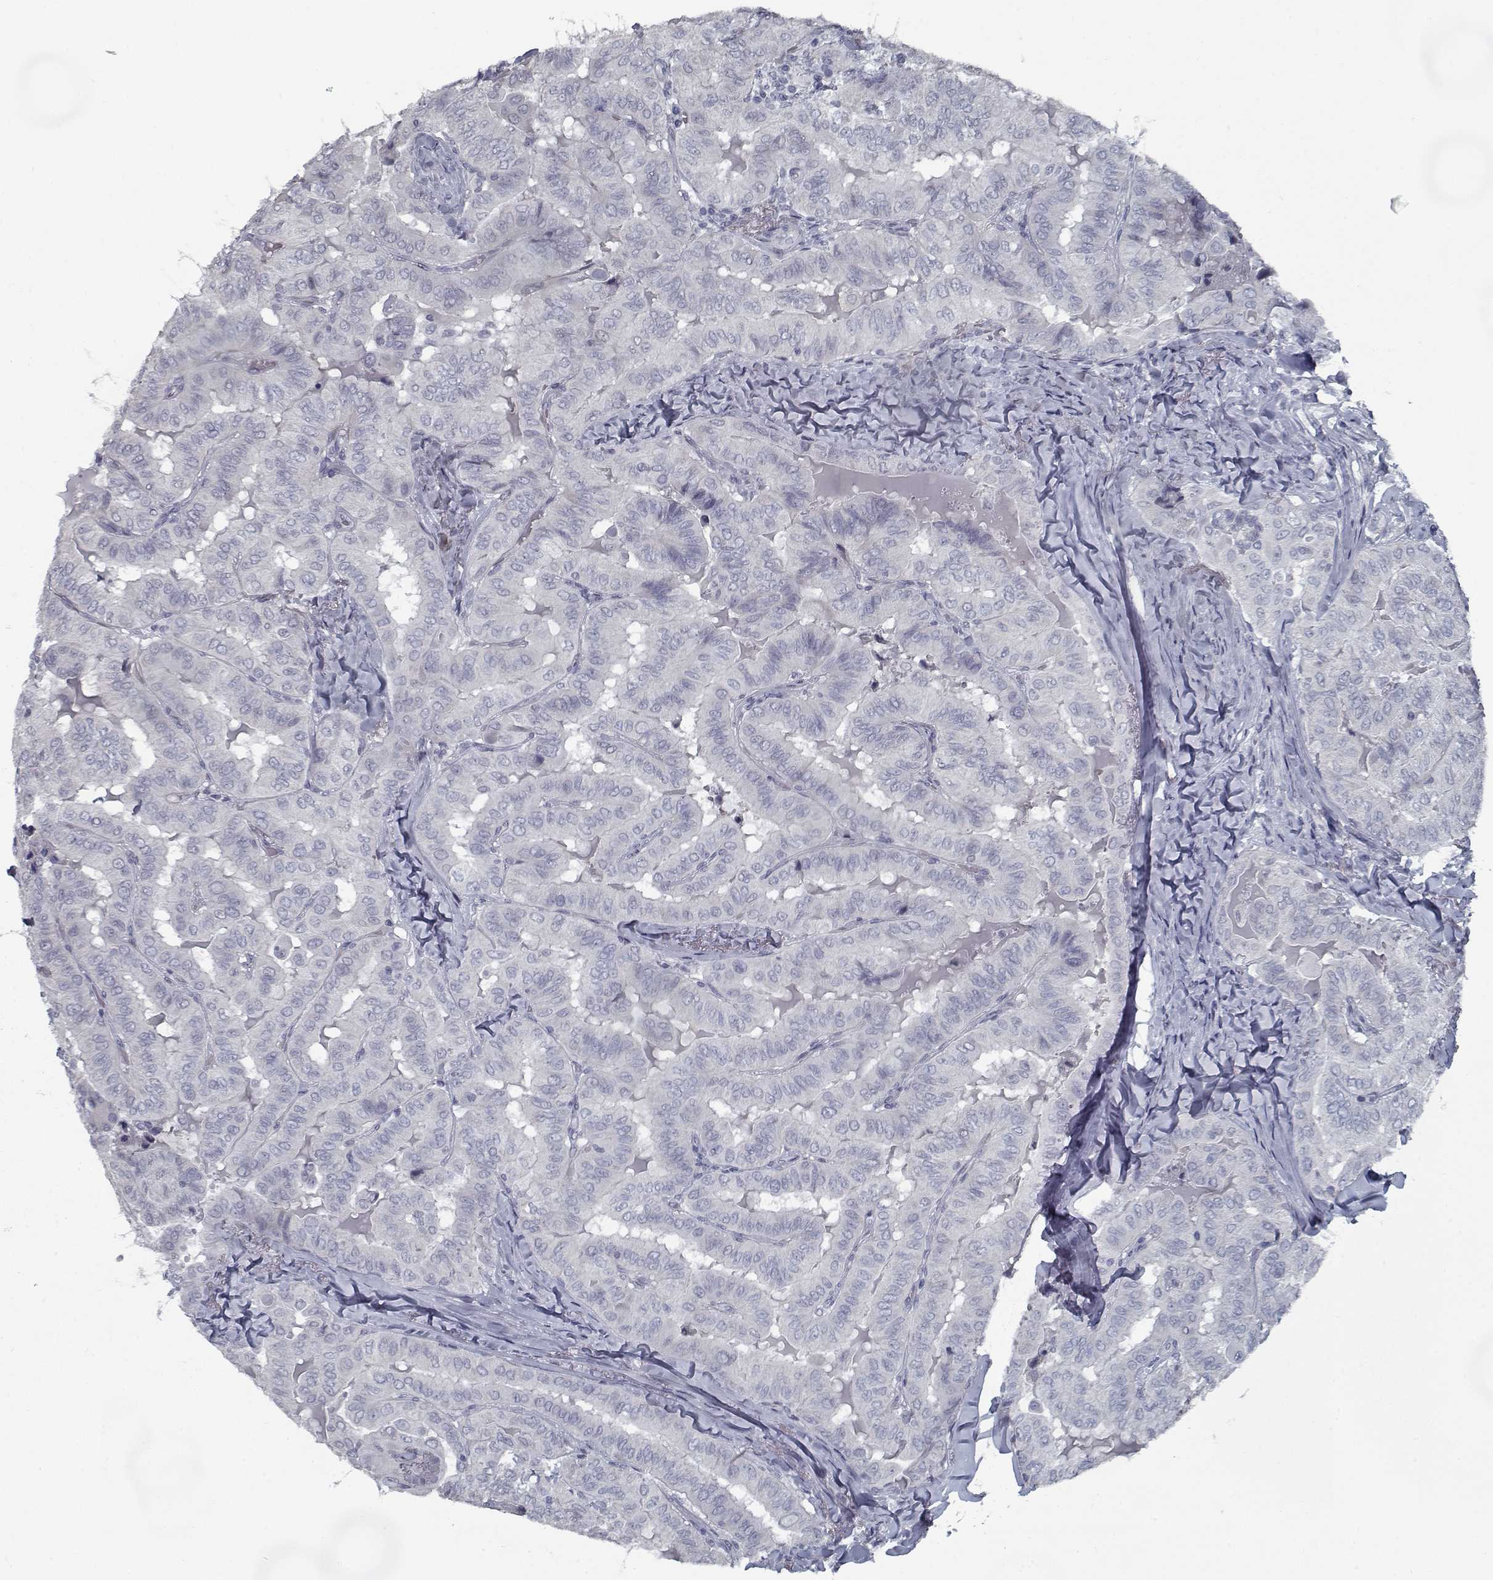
{"staining": {"intensity": "negative", "quantity": "none", "location": "none"}, "tissue": "thyroid cancer", "cell_type": "Tumor cells", "image_type": "cancer", "snomed": [{"axis": "morphology", "description": "Papillary adenocarcinoma, NOS"}, {"axis": "topography", "description": "Thyroid gland"}], "caption": "A high-resolution micrograph shows immunohistochemistry (IHC) staining of thyroid papillary adenocarcinoma, which shows no significant staining in tumor cells. (Stains: DAB immunohistochemistry (IHC) with hematoxylin counter stain, Microscopy: brightfield microscopy at high magnification).", "gene": "GAD2", "patient": {"sex": "female", "age": 68}}